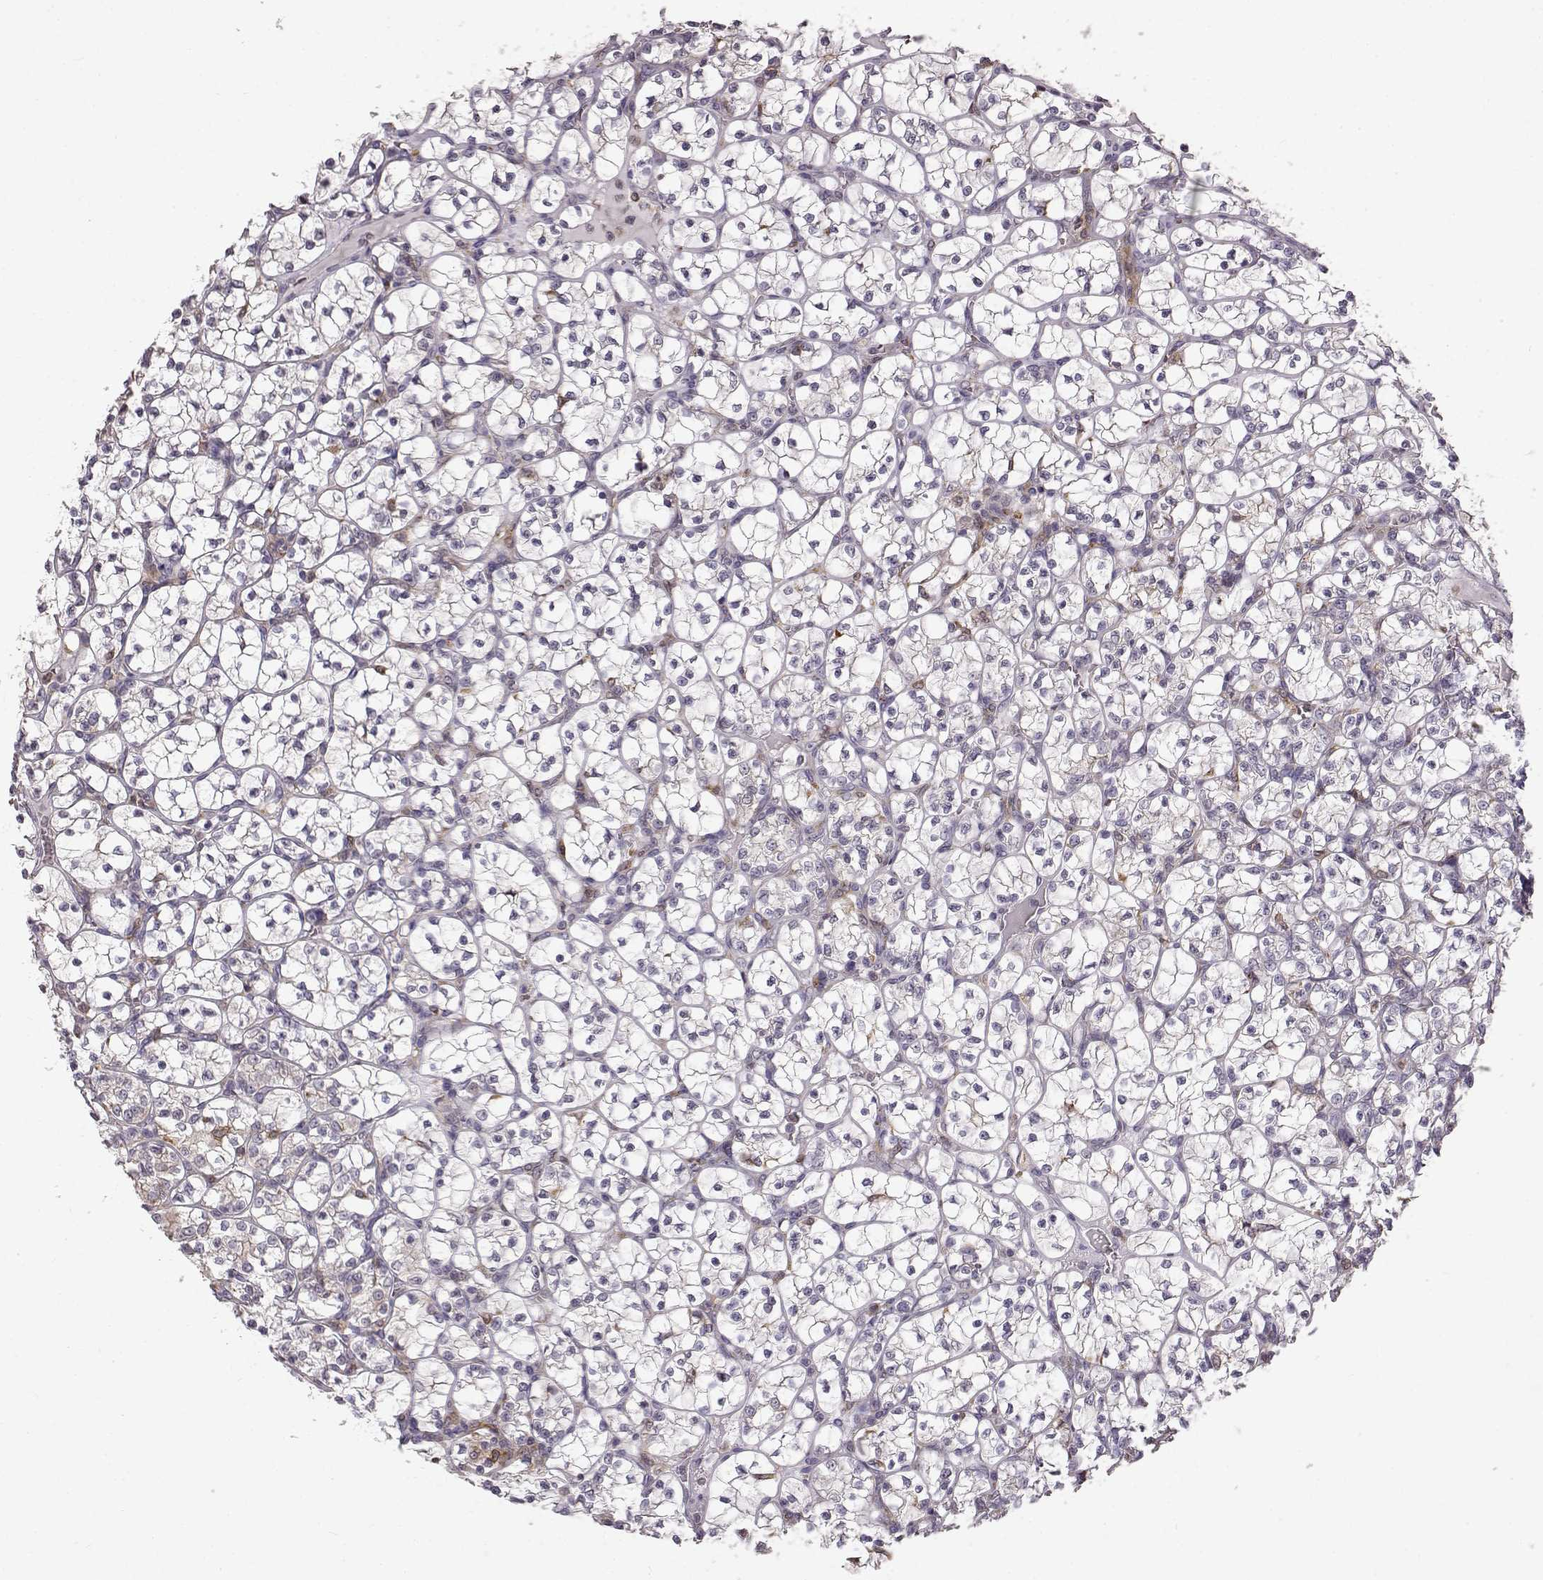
{"staining": {"intensity": "negative", "quantity": "none", "location": "none"}, "tissue": "renal cancer", "cell_type": "Tumor cells", "image_type": "cancer", "snomed": [{"axis": "morphology", "description": "Adenocarcinoma, NOS"}, {"axis": "topography", "description": "Kidney"}], "caption": "The histopathology image reveals no significant staining in tumor cells of renal cancer.", "gene": "SPAG17", "patient": {"sex": "female", "age": 89}}